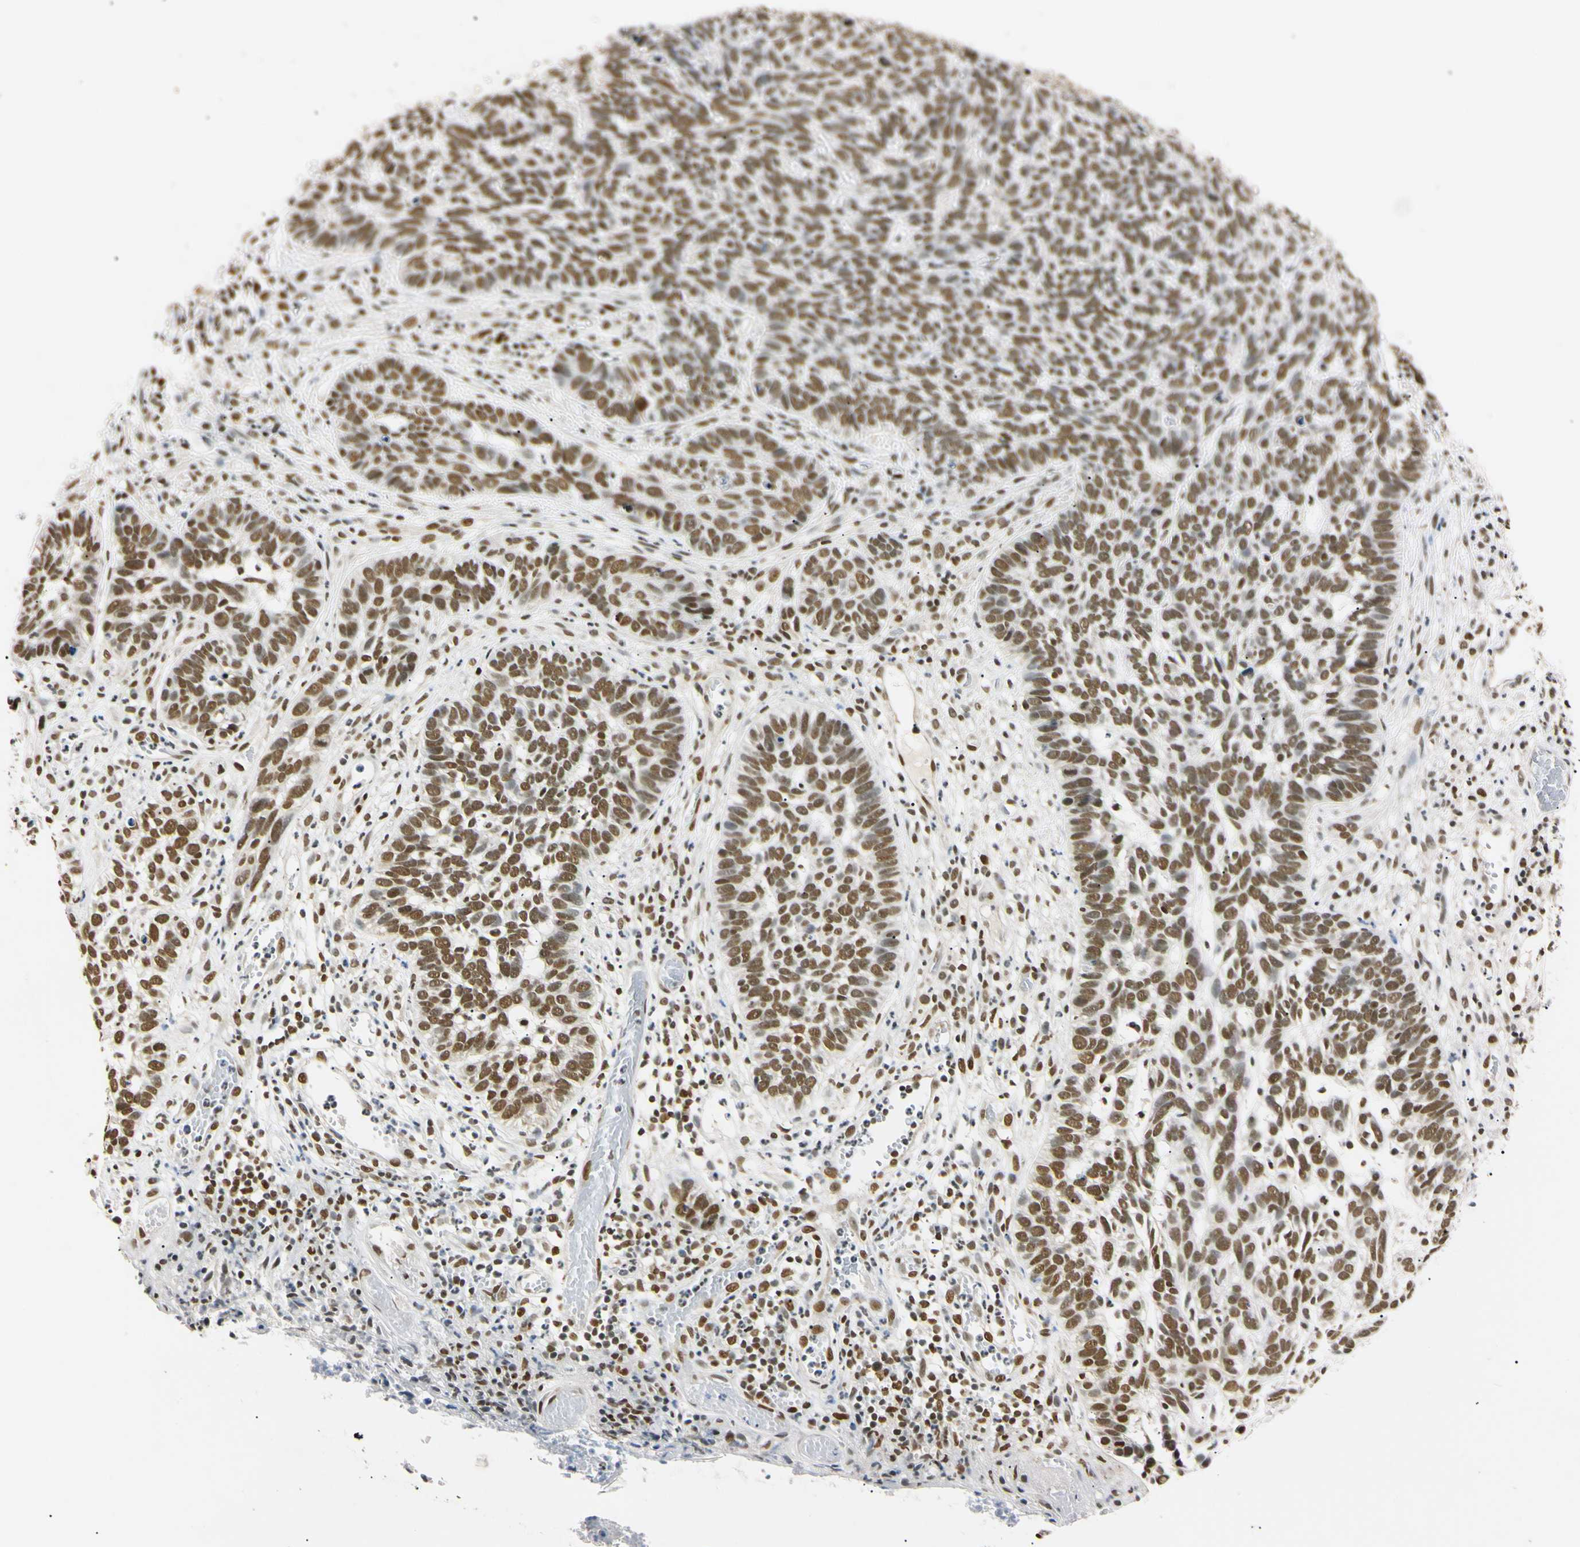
{"staining": {"intensity": "strong", "quantity": ">75%", "location": "nuclear"}, "tissue": "skin cancer", "cell_type": "Tumor cells", "image_type": "cancer", "snomed": [{"axis": "morphology", "description": "Basal cell carcinoma"}, {"axis": "topography", "description": "Skin"}], "caption": "The immunohistochemical stain labels strong nuclear positivity in tumor cells of skin basal cell carcinoma tissue. The staining was performed using DAB (3,3'-diaminobenzidine) to visualize the protein expression in brown, while the nuclei were stained in blue with hematoxylin (Magnification: 20x).", "gene": "SMARCA5", "patient": {"sex": "male", "age": 87}}